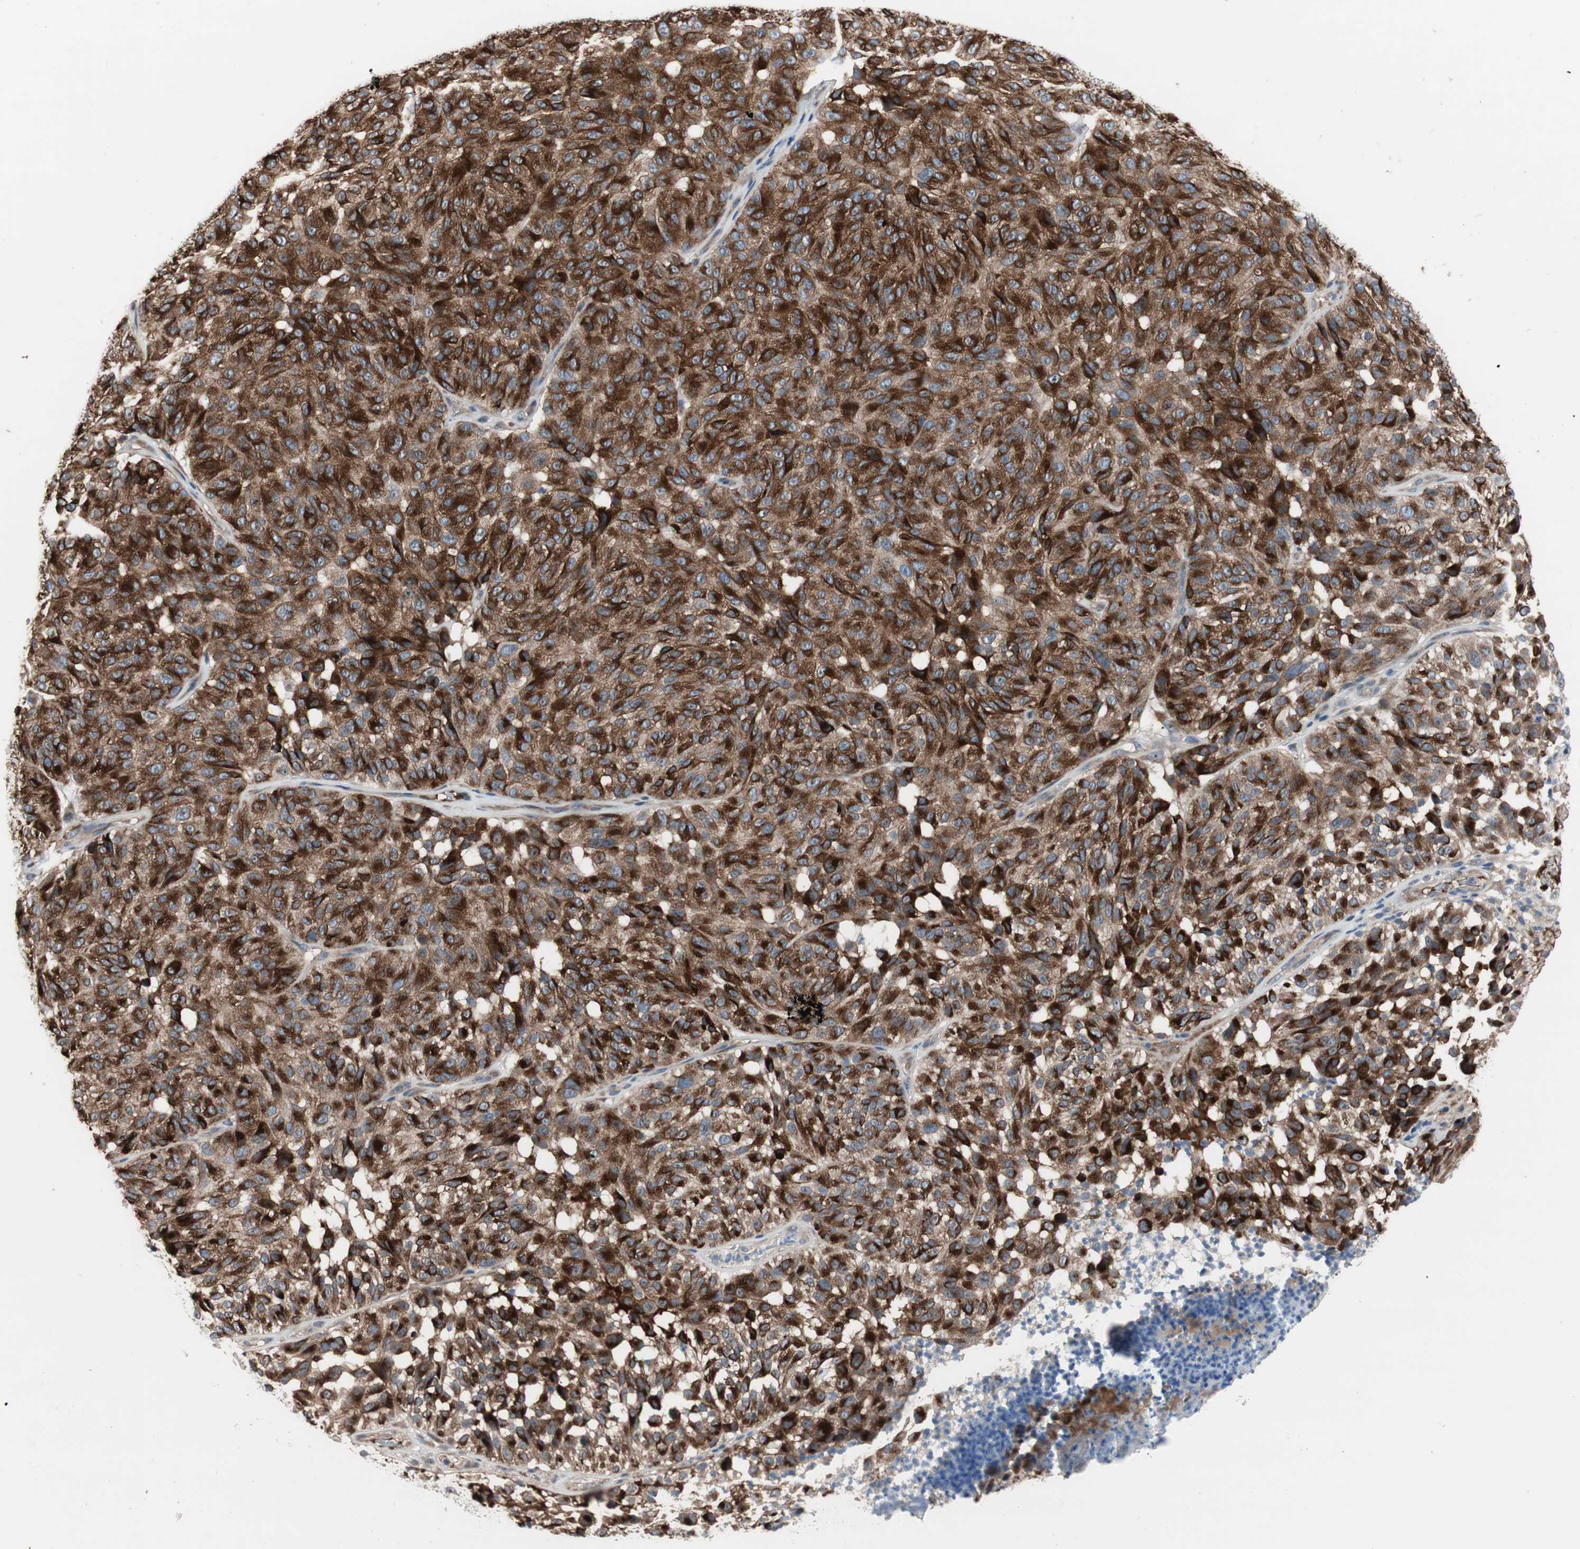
{"staining": {"intensity": "moderate", "quantity": ">75%", "location": "cytoplasmic/membranous"}, "tissue": "melanoma", "cell_type": "Tumor cells", "image_type": "cancer", "snomed": [{"axis": "morphology", "description": "Malignant melanoma, NOS"}, {"axis": "topography", "description": "Skin"}], "caption": "Protein expression analysis of malignant melanoma displays moderate cytoplasmic/membranous staining in about >75% of tumor cells.", "gene": "KANSL1", "patient": {"sex": "female", "age": 46}}